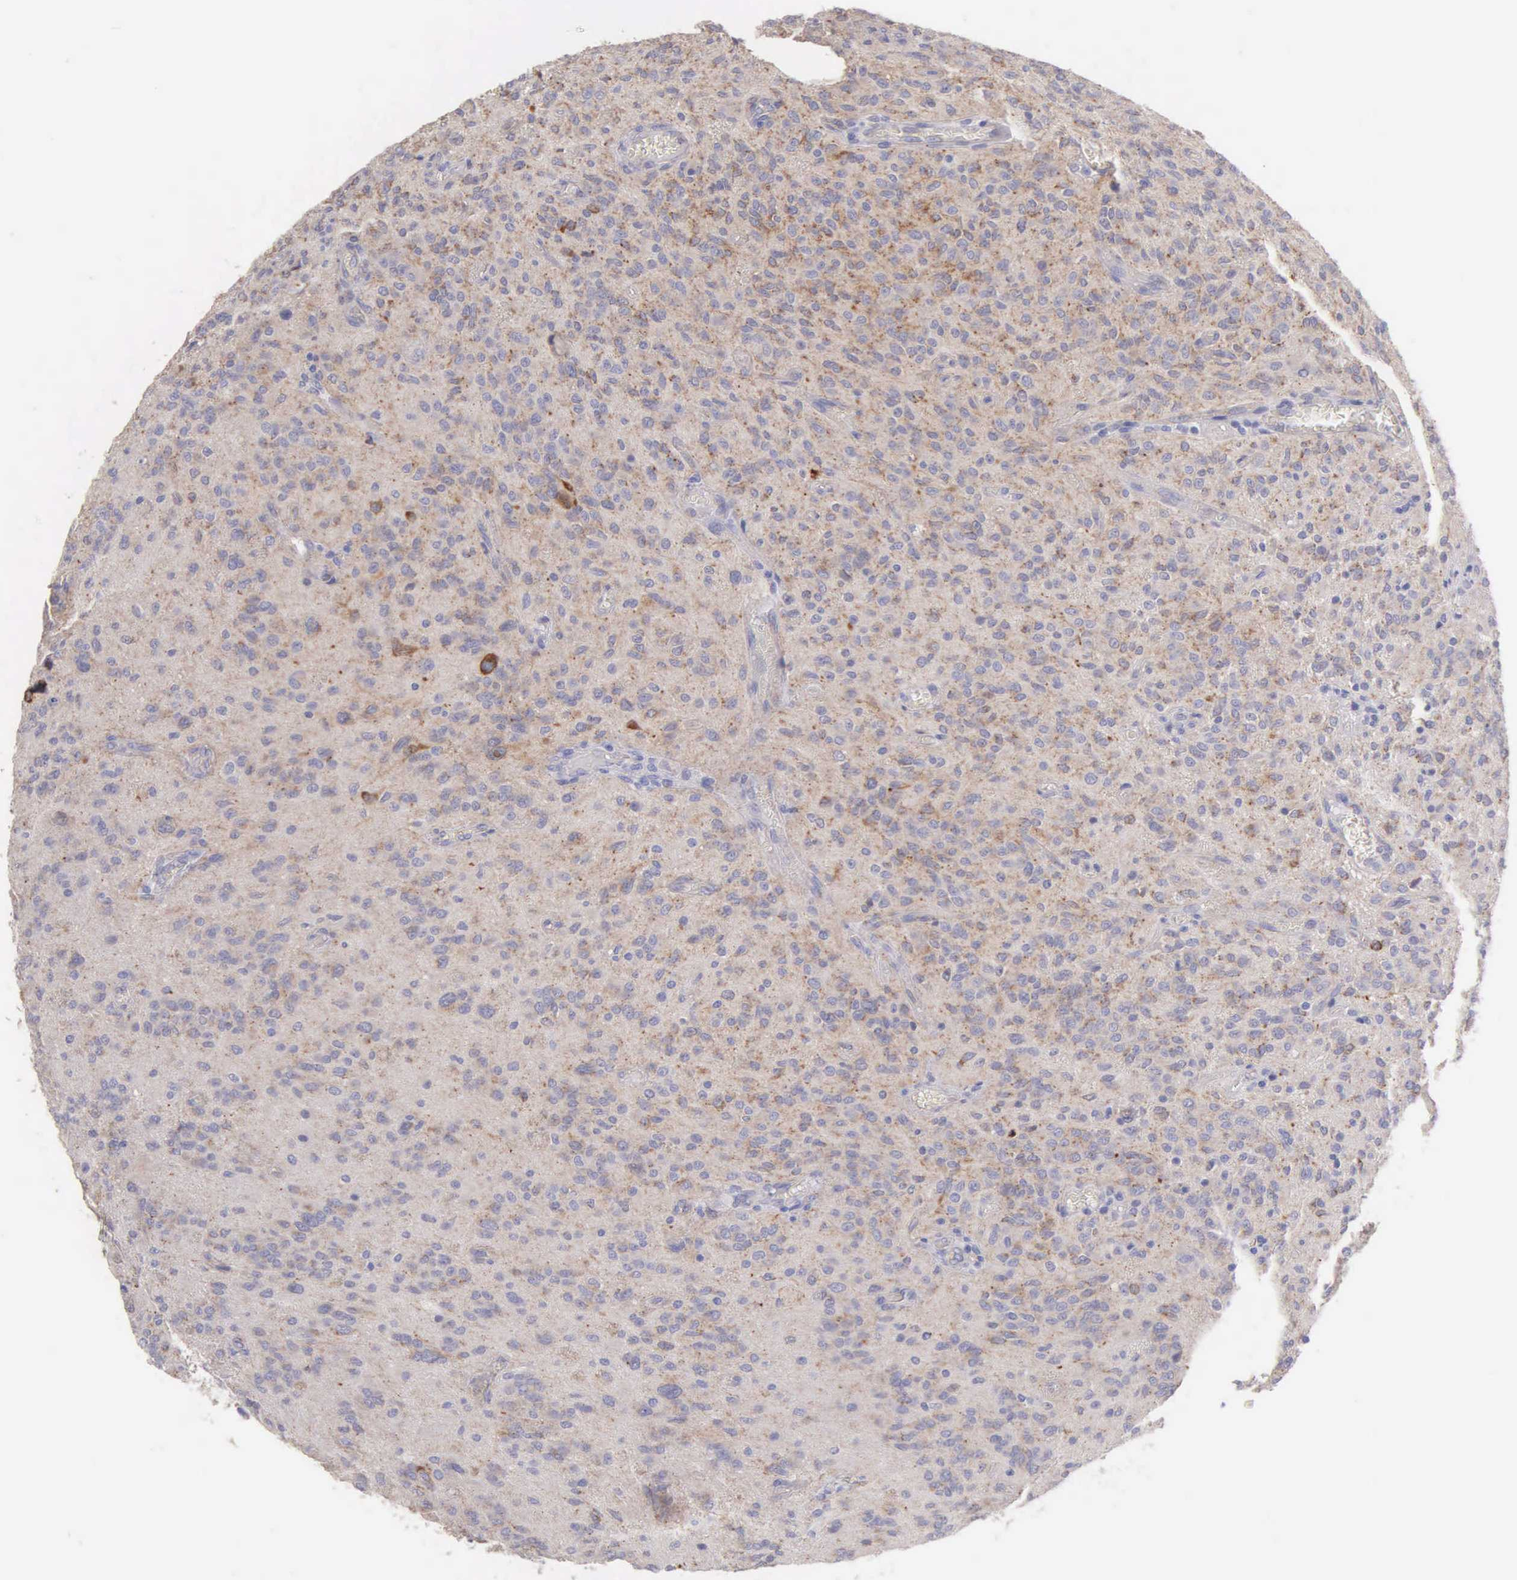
{"staining": {"intensity": "moderate", "quantity": "25%-75%", "location": "cytoplasmic/membranous"}, "tissue": "glioma", "cell_type": "Tumor cells", "image_type": "cancer", "snomed": [{"axis": "morphology", "description": "Glioma, malignant, Low grade"}, {"axis": "topography", "description": "Brain"}], "caption": "Approximately 25%-75% of tumor cells in human low-grade glioma (malignant) display moderate cytoplasmic/membranous protein positivity as visualized by brown immunohistochemical staining.", "gene": "APP", "patient": {"sex": "female", "age": 15}}